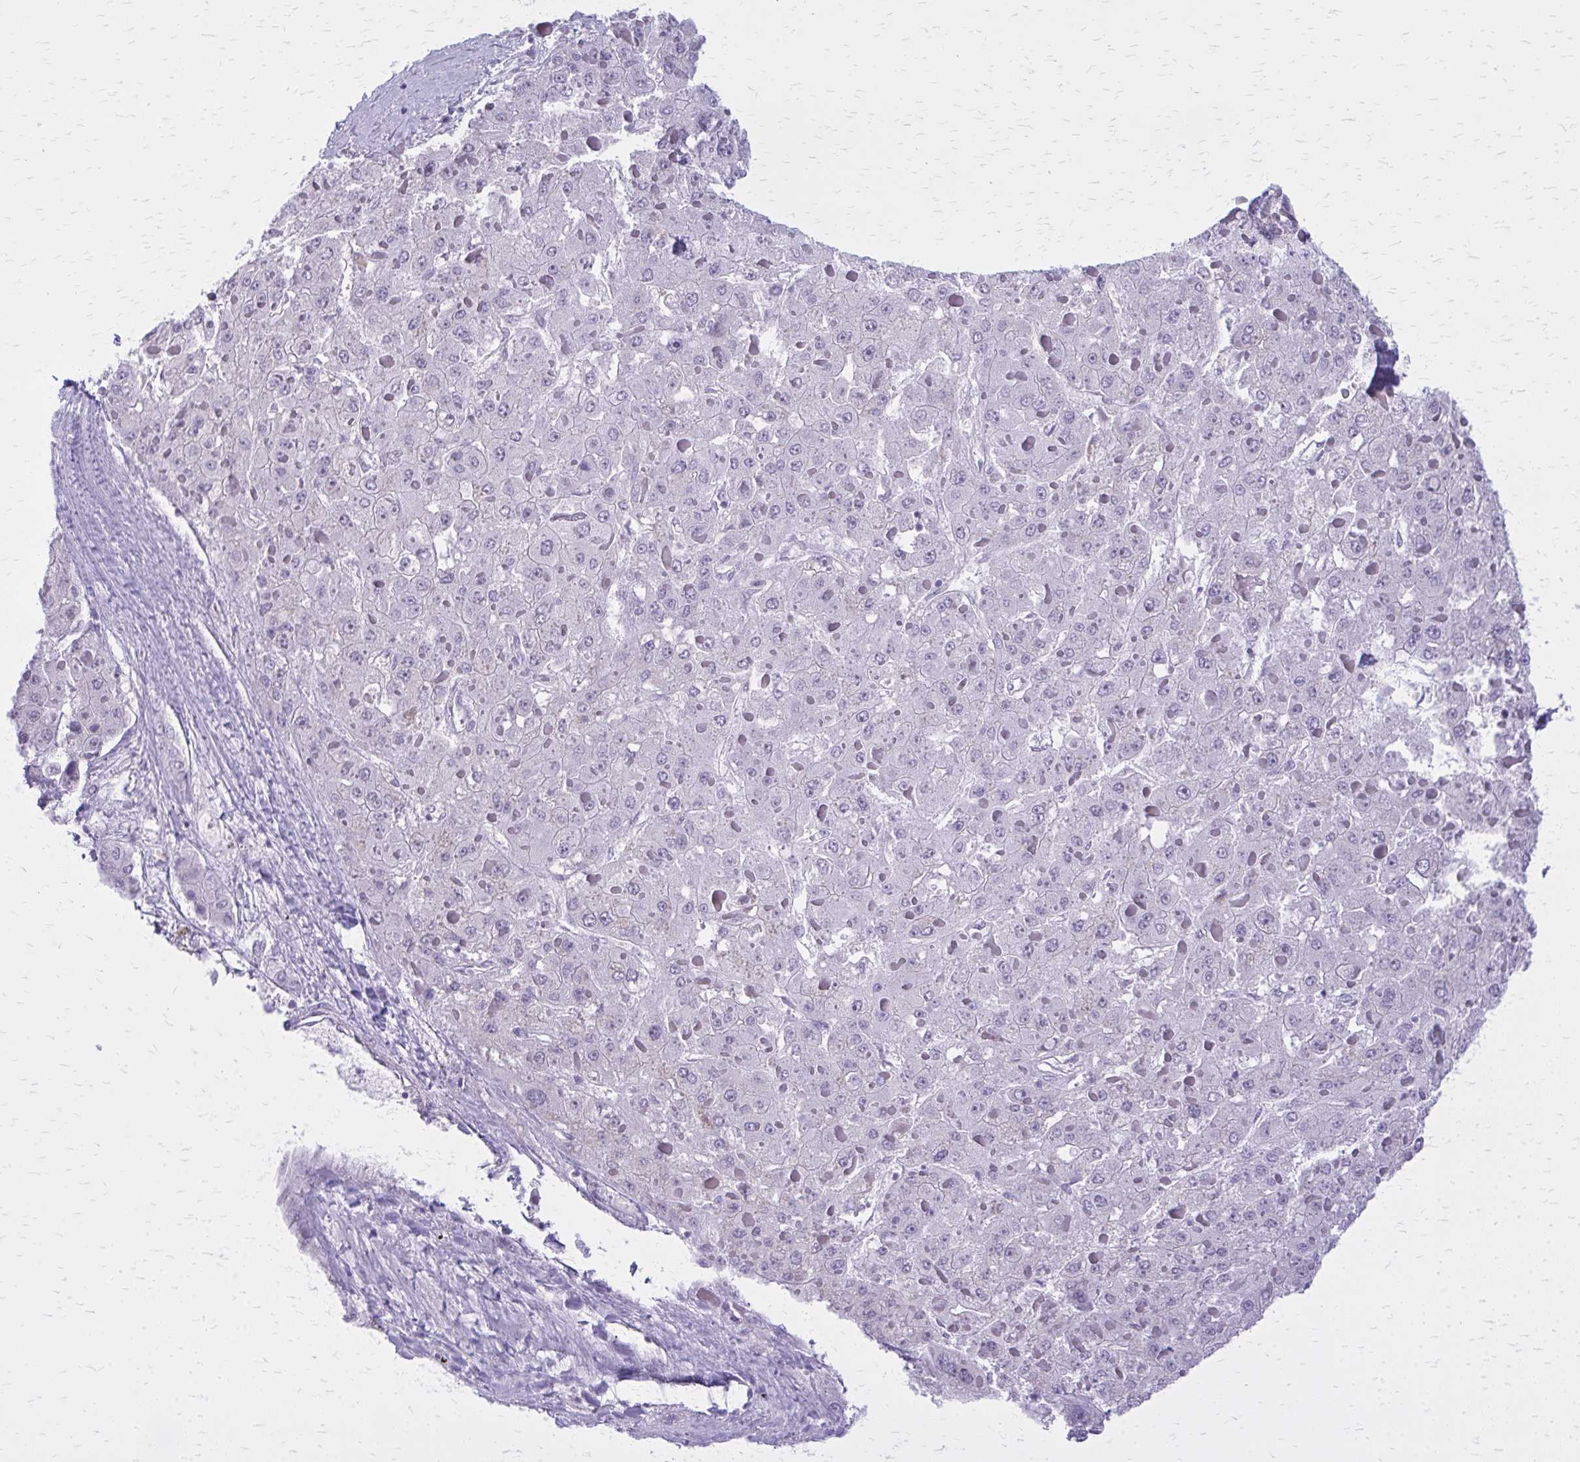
{"staining": {"intensity": "negative", "quantity": "none", "location": "none"}, "tissue": "liver cancer", "cell_type": "Tumor cells", "image_type": "cancer", "snomed": [{"axis": "morphology", "description": "Carcinoma, Hepatocellular, NOS"}, {"axis": "topography", "description": "Liver"}], "caption": "Tumor cells are negative for protein expression in human liver cancer.", "gene": "PLCB1", "patient": {"sex": "female", "age": 73}}